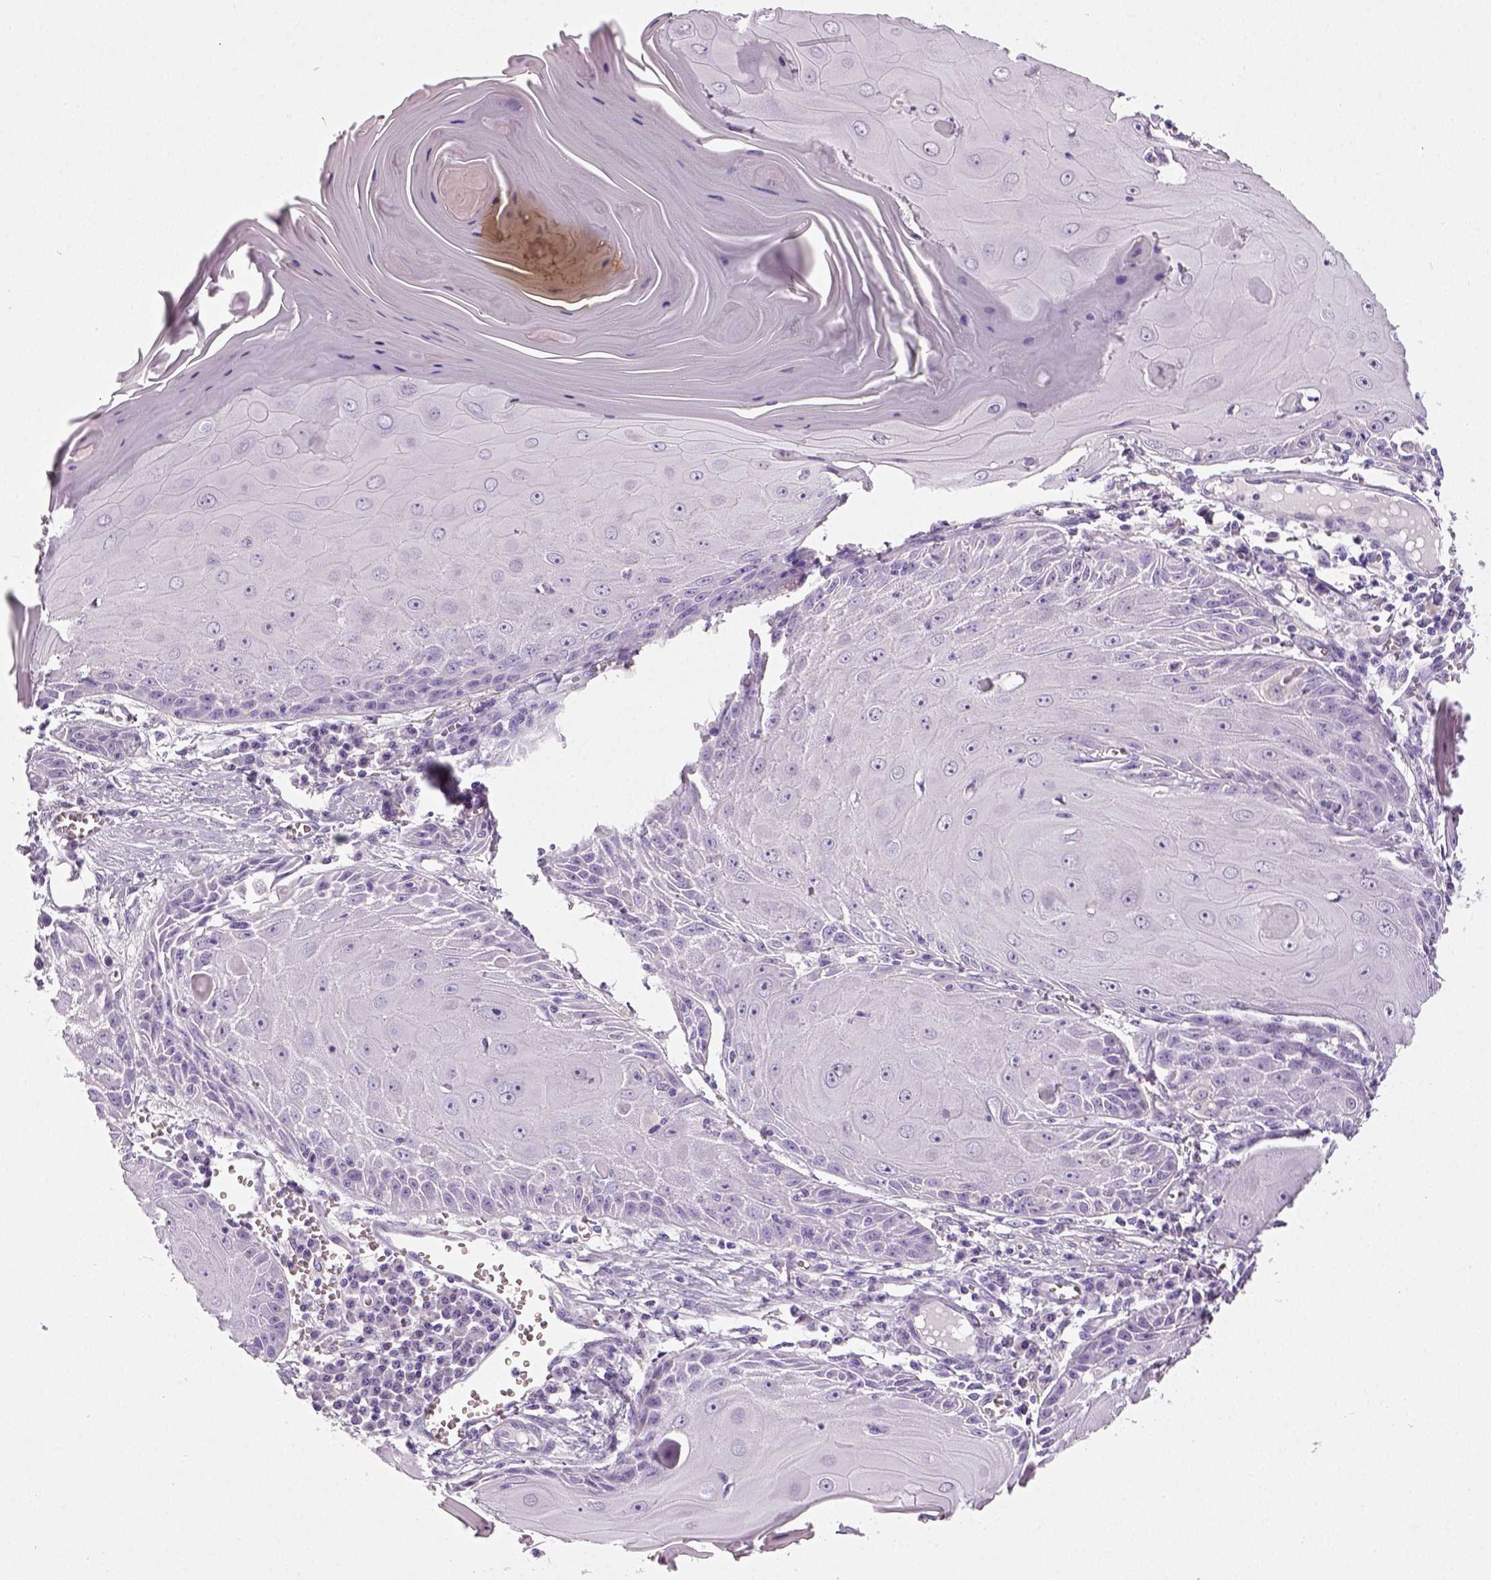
{"staining": {"intensity": "negative", "quantity": "none", "location": "none"}, "tissue": "skin cancer", "cell_type": "Tumor cells", "image_type": "cancer", "snomed": [{"axis": "morphology", "description": "Squamous cell carcinoma, NOS"}, {"axis": "topography", "description": "Skin"}, {"axis": "topography", "description": "Vulva"}], "caption": "Skin squamous cell carcinoma stained for a protein using immunohistochemistry exhibits no expression tumor cells.", "gene": "NECAB2", "patient": {"sex": "female", "age": 85}}